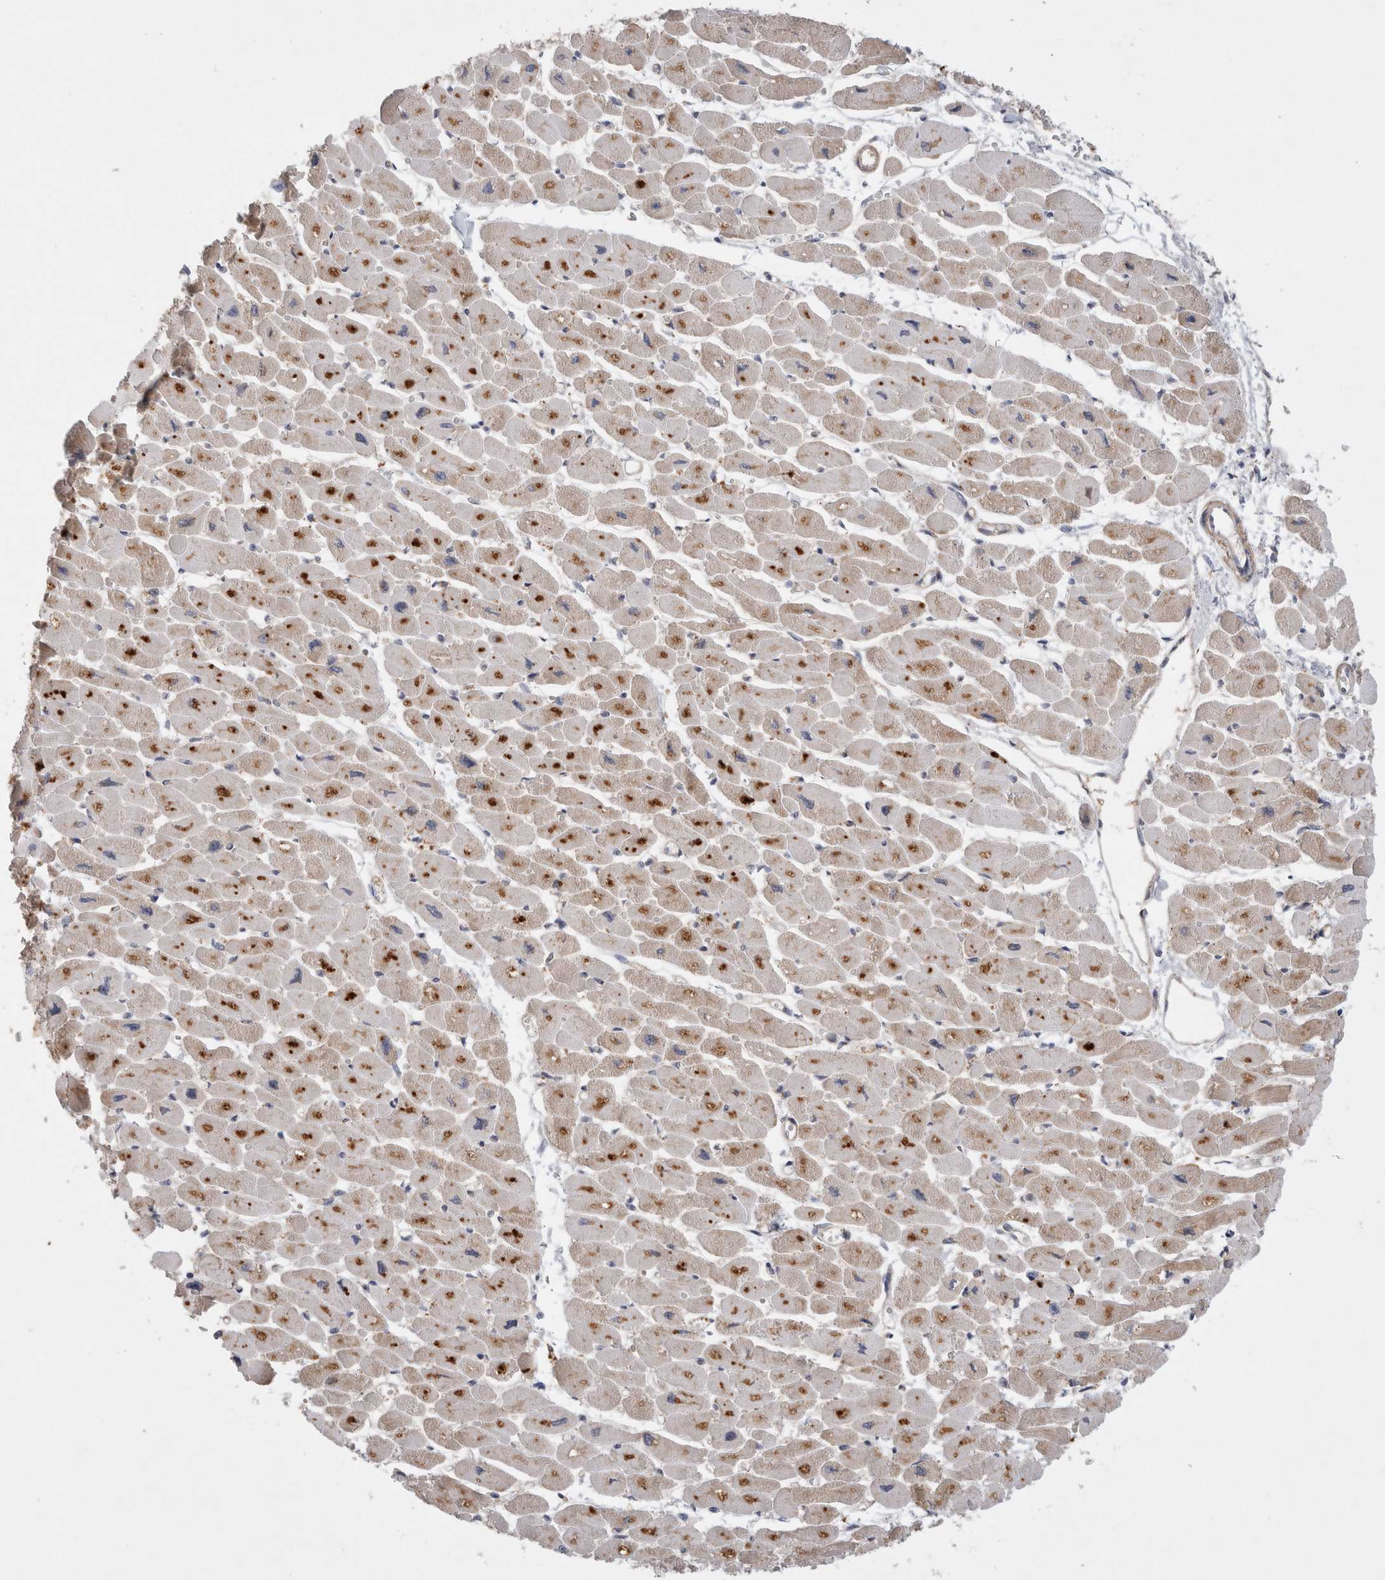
{"staining": {"intensity": "moderate", "quantity": ">75%", "location": "cytoplasmic/membranous"}, "tissue": "heart muscle", "cell_type": "Cardiomyocytes", "image_type": "normal", "snomed": [{"axis": "morphology", "description": "Normal tissue, NOS"}, {"axis": "topography", "description": "Heart"}], "caption": "IHC (DAB (3,3'-diaminobenzidine)) staining of normal human heart muscle reveals moderate cytoplasmic/membranous protein expression in about >75% of cardiomyocytes.", "gene": "MRPS28", "patient": {"sex": "female", "age": 54}}